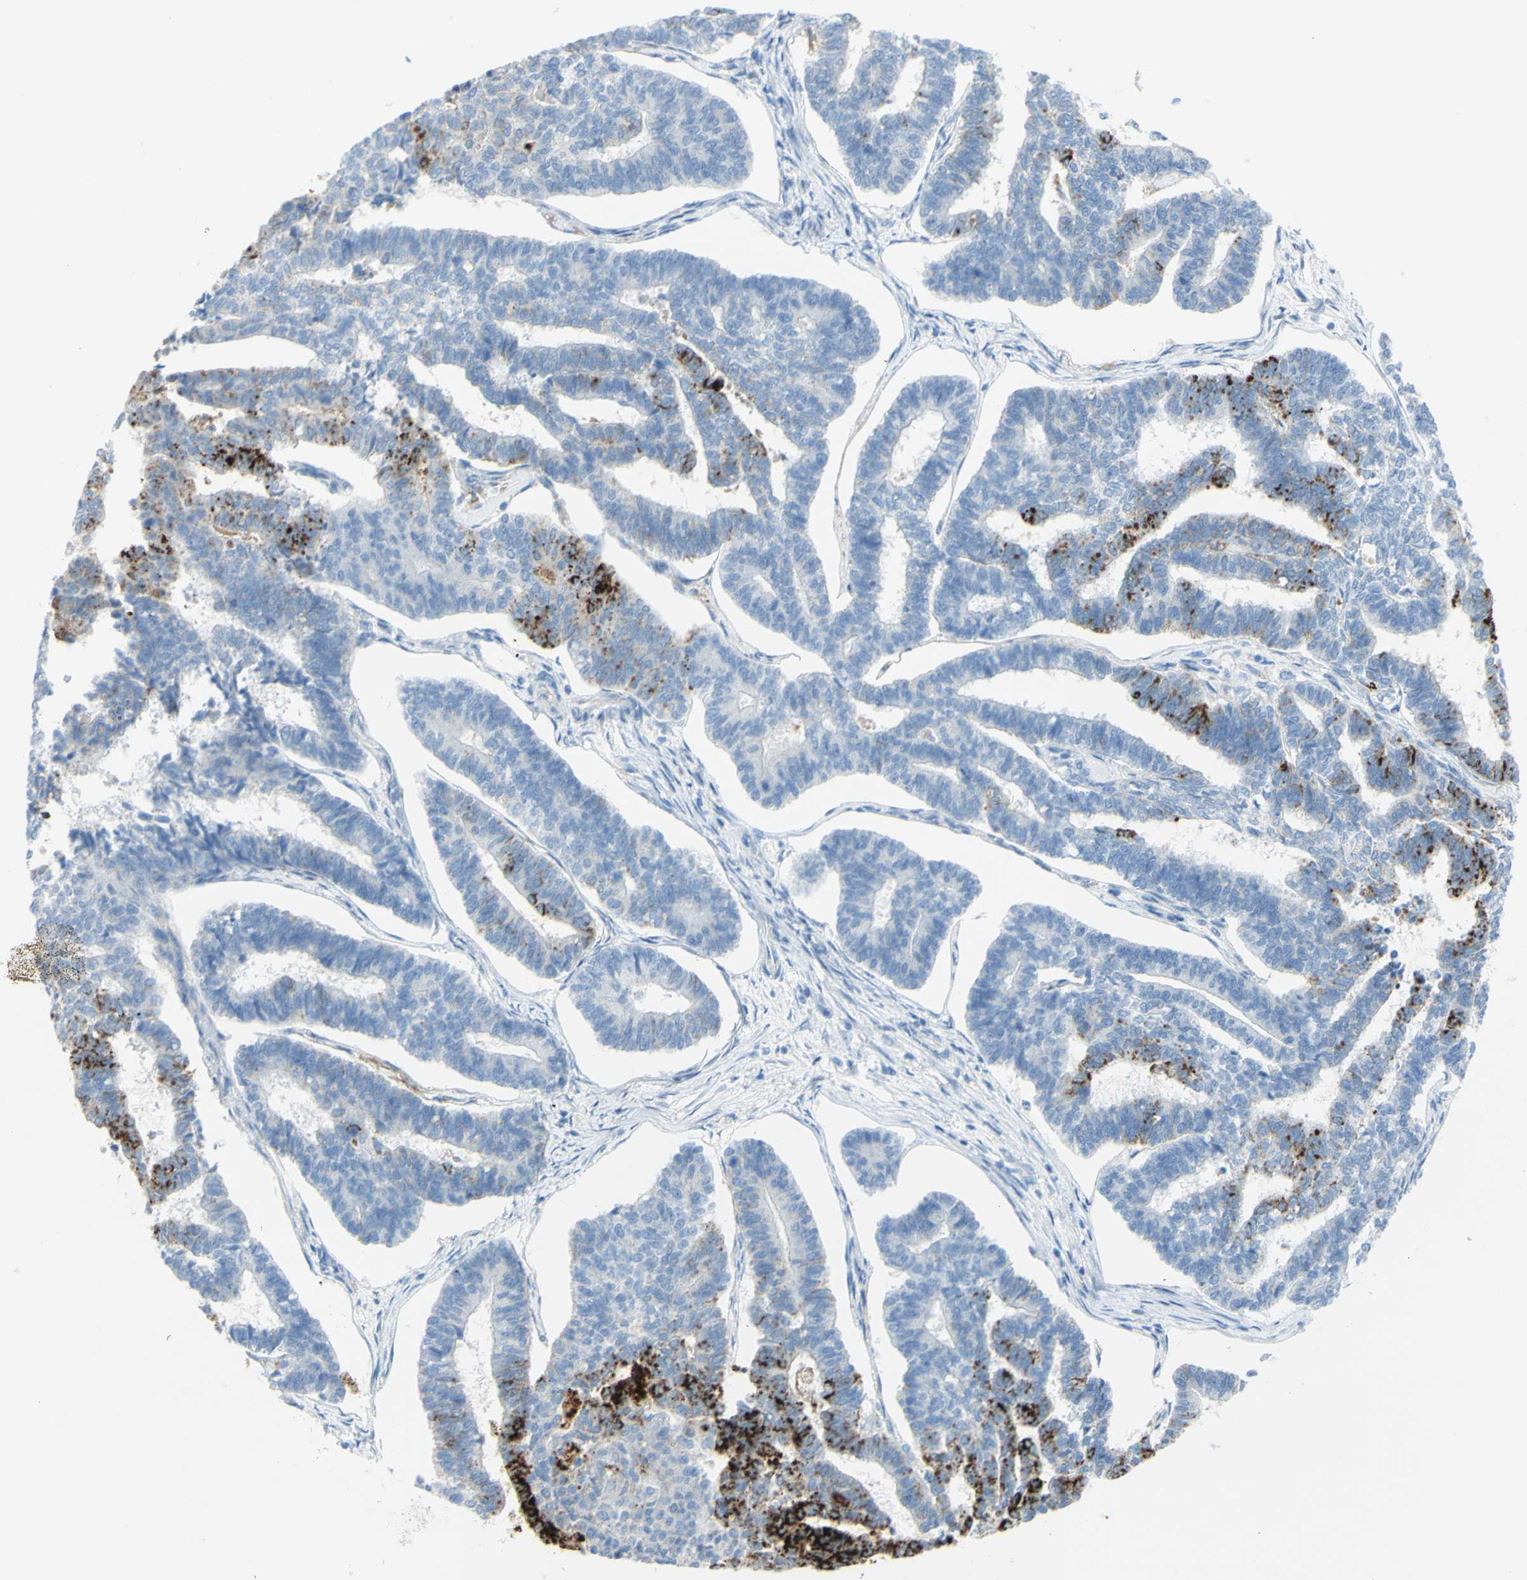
{"staining": {"intensity": "strong", "quantity": "<25%", "location": "cytoplasmic/membranous"}, "tissue": "endometrial cancer", "cell_type": "Tumor cells", "image_type": "cancer", "snomed": [{"axis": "morphology", "description": "Adenocarcinoma, NOS"}, {"axis": "topography", "description": "Endometrium"}], "caption": "This histopathology image shows immunohistochemistry (IHC) staining of human endometrial adenocarcinoma, with medium strong cytoplasmic/membranous staining in about <25% of tumor cells.", "gene": "TSPAN1", "patient": {"sex": "female", "age": 70}}